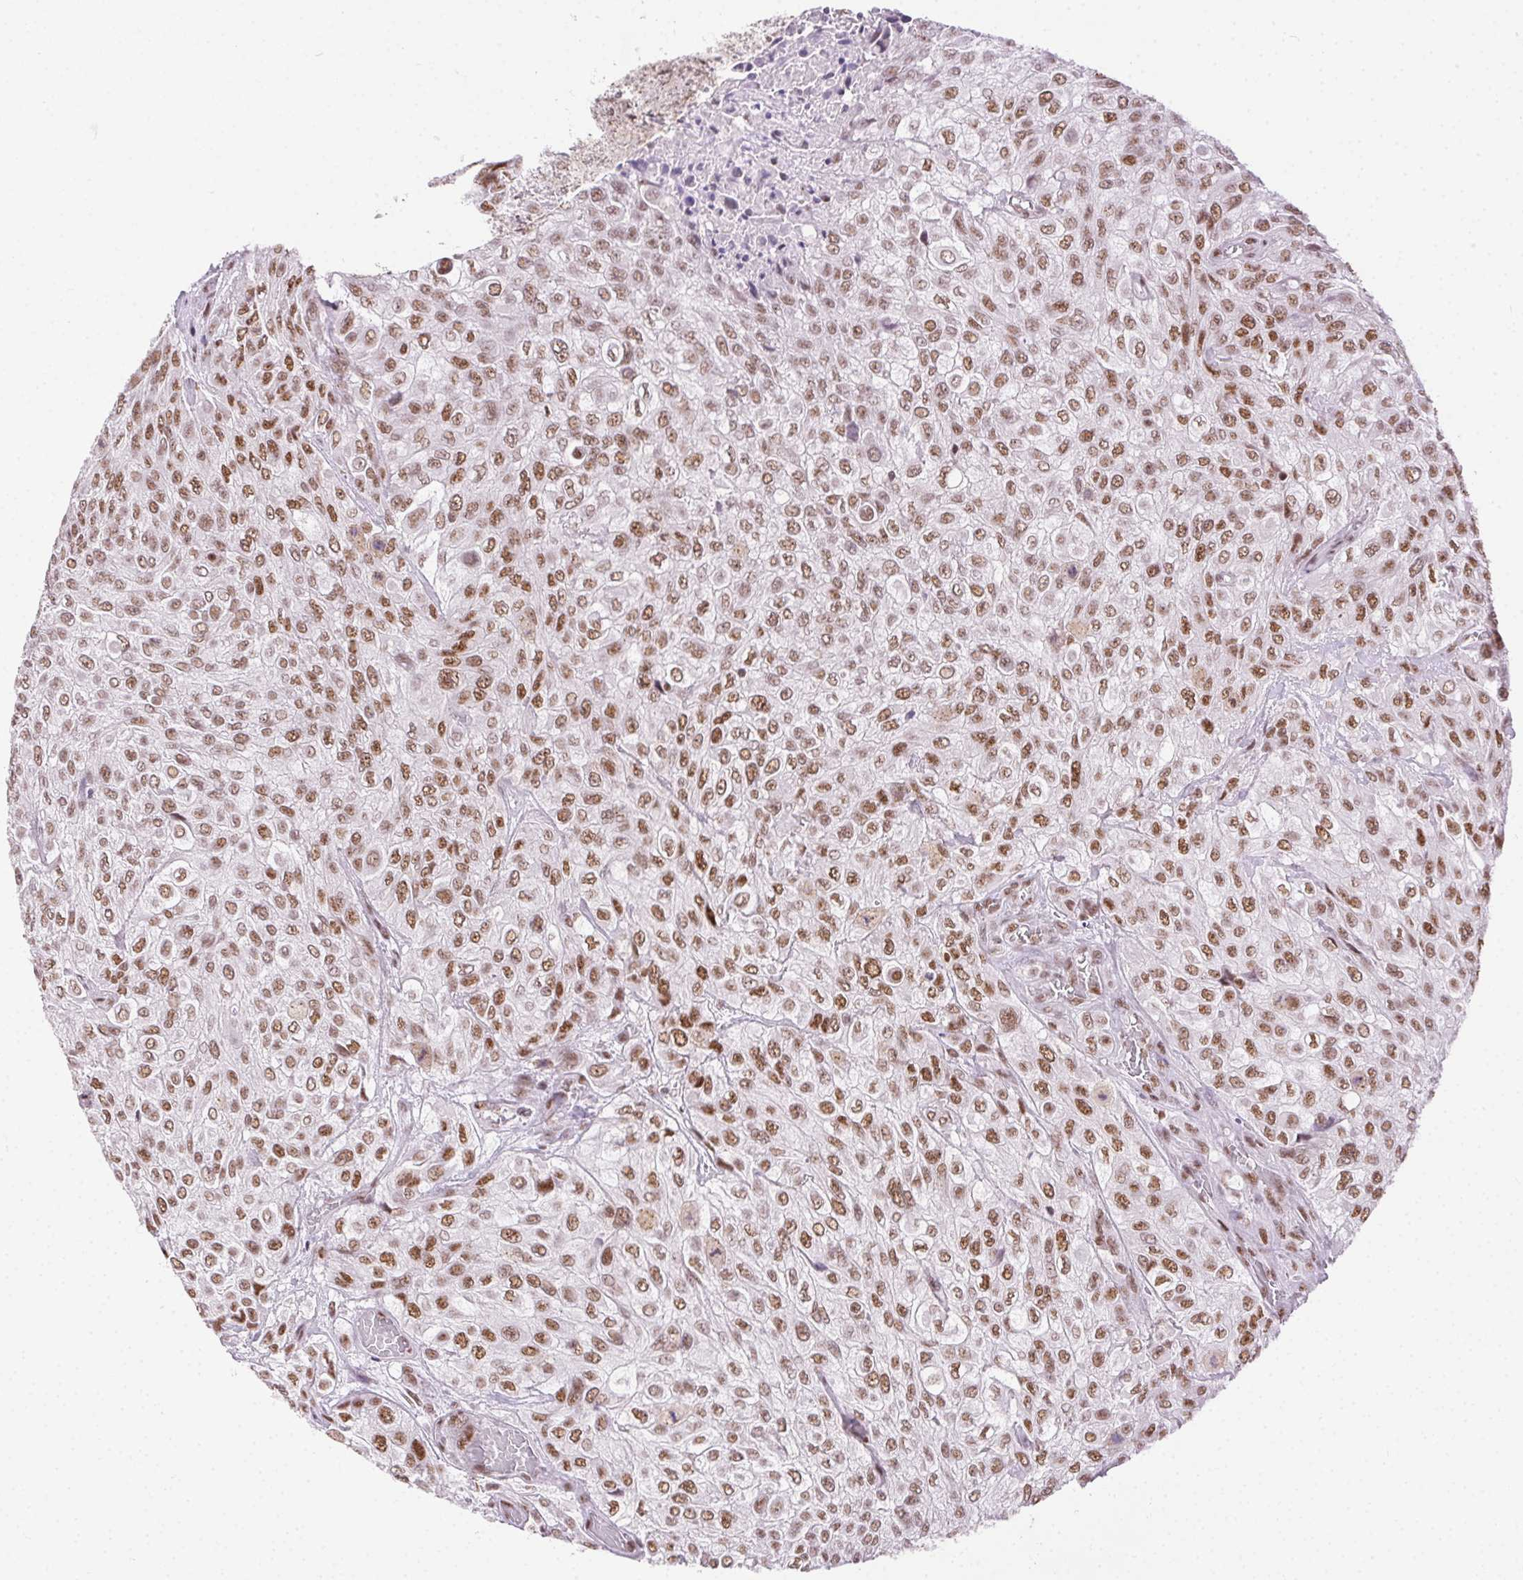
{"staining": {"intensity": "moderate", "quantity": ">75%", "location": "nuclear"}, "tissue": "urothelial cancer", "cell_type": "Tumor cells", "image_type": "cancer", "snomed": [{"axis": "morphology", "description": "Urothelial carcinoma, High grade"}, {"axis": "topography", "description": "Urinary bladder"}], "caption": "Urothelial cancer stained with IHC demonstrates moderate nuclear staining in approximately >75% of tumor cells. (IHC, brightfield microscopy, high magnification).", "gene": "TRA2B", "patient": {"sex": "male", "age": 57}}